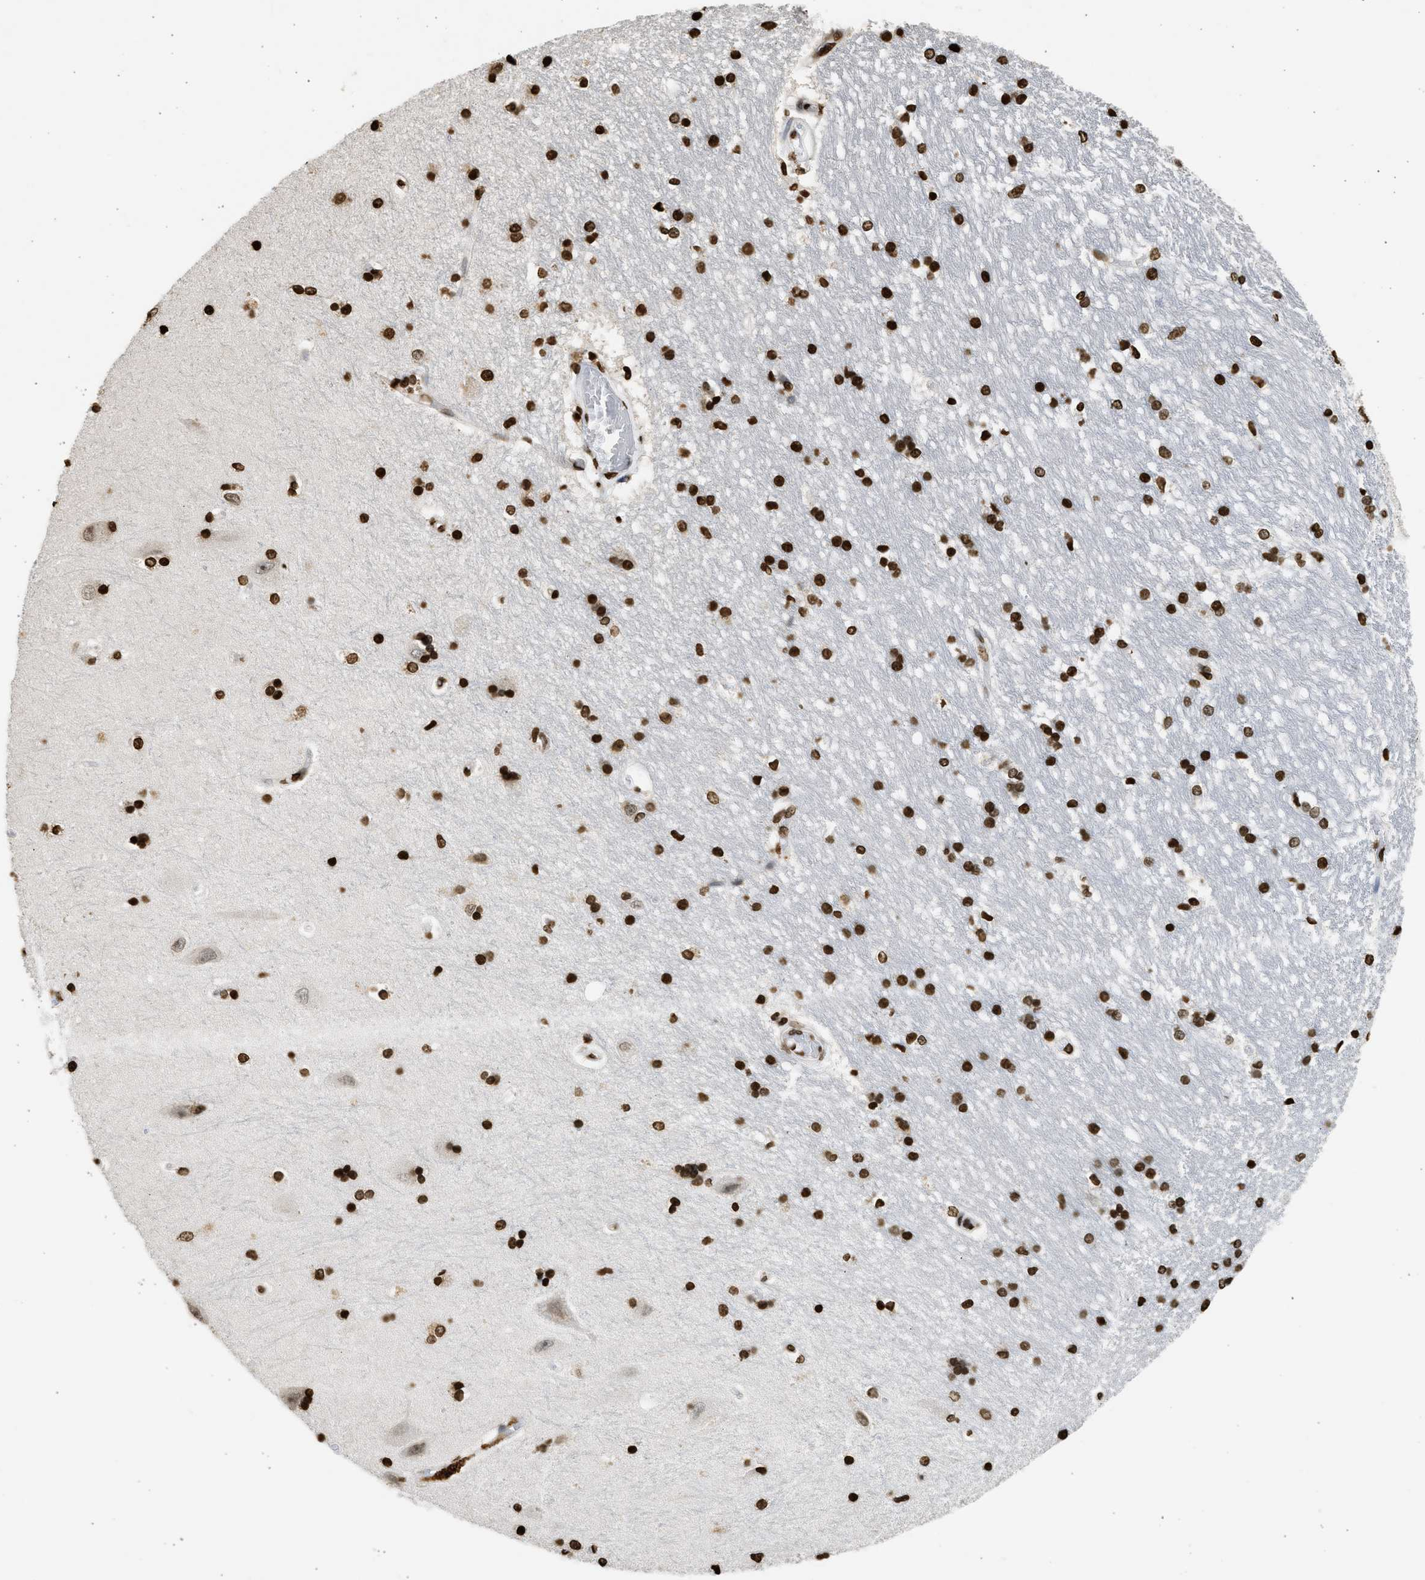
{"staining": {"intensity": "strong", "quantity": ">75%", "location": "nuclear"}, "tissue": "hippocampus", "cell_type": "Glial cells", "image_type": "normal", "snomed": [{"axis": "morphology", "description": "Normal tissue, NOS"}, {"axis": "topography", "description": "Hippocampus"}], "caption": "Glial cells show high levels of strong nuclear staining in about >75% of cells in unremarkable hippocampus. (Brightfield microscopy of DAB IHC at high magnification).", "gene": "RRAGC", "patient": {"sex": "male", "age": 45}}